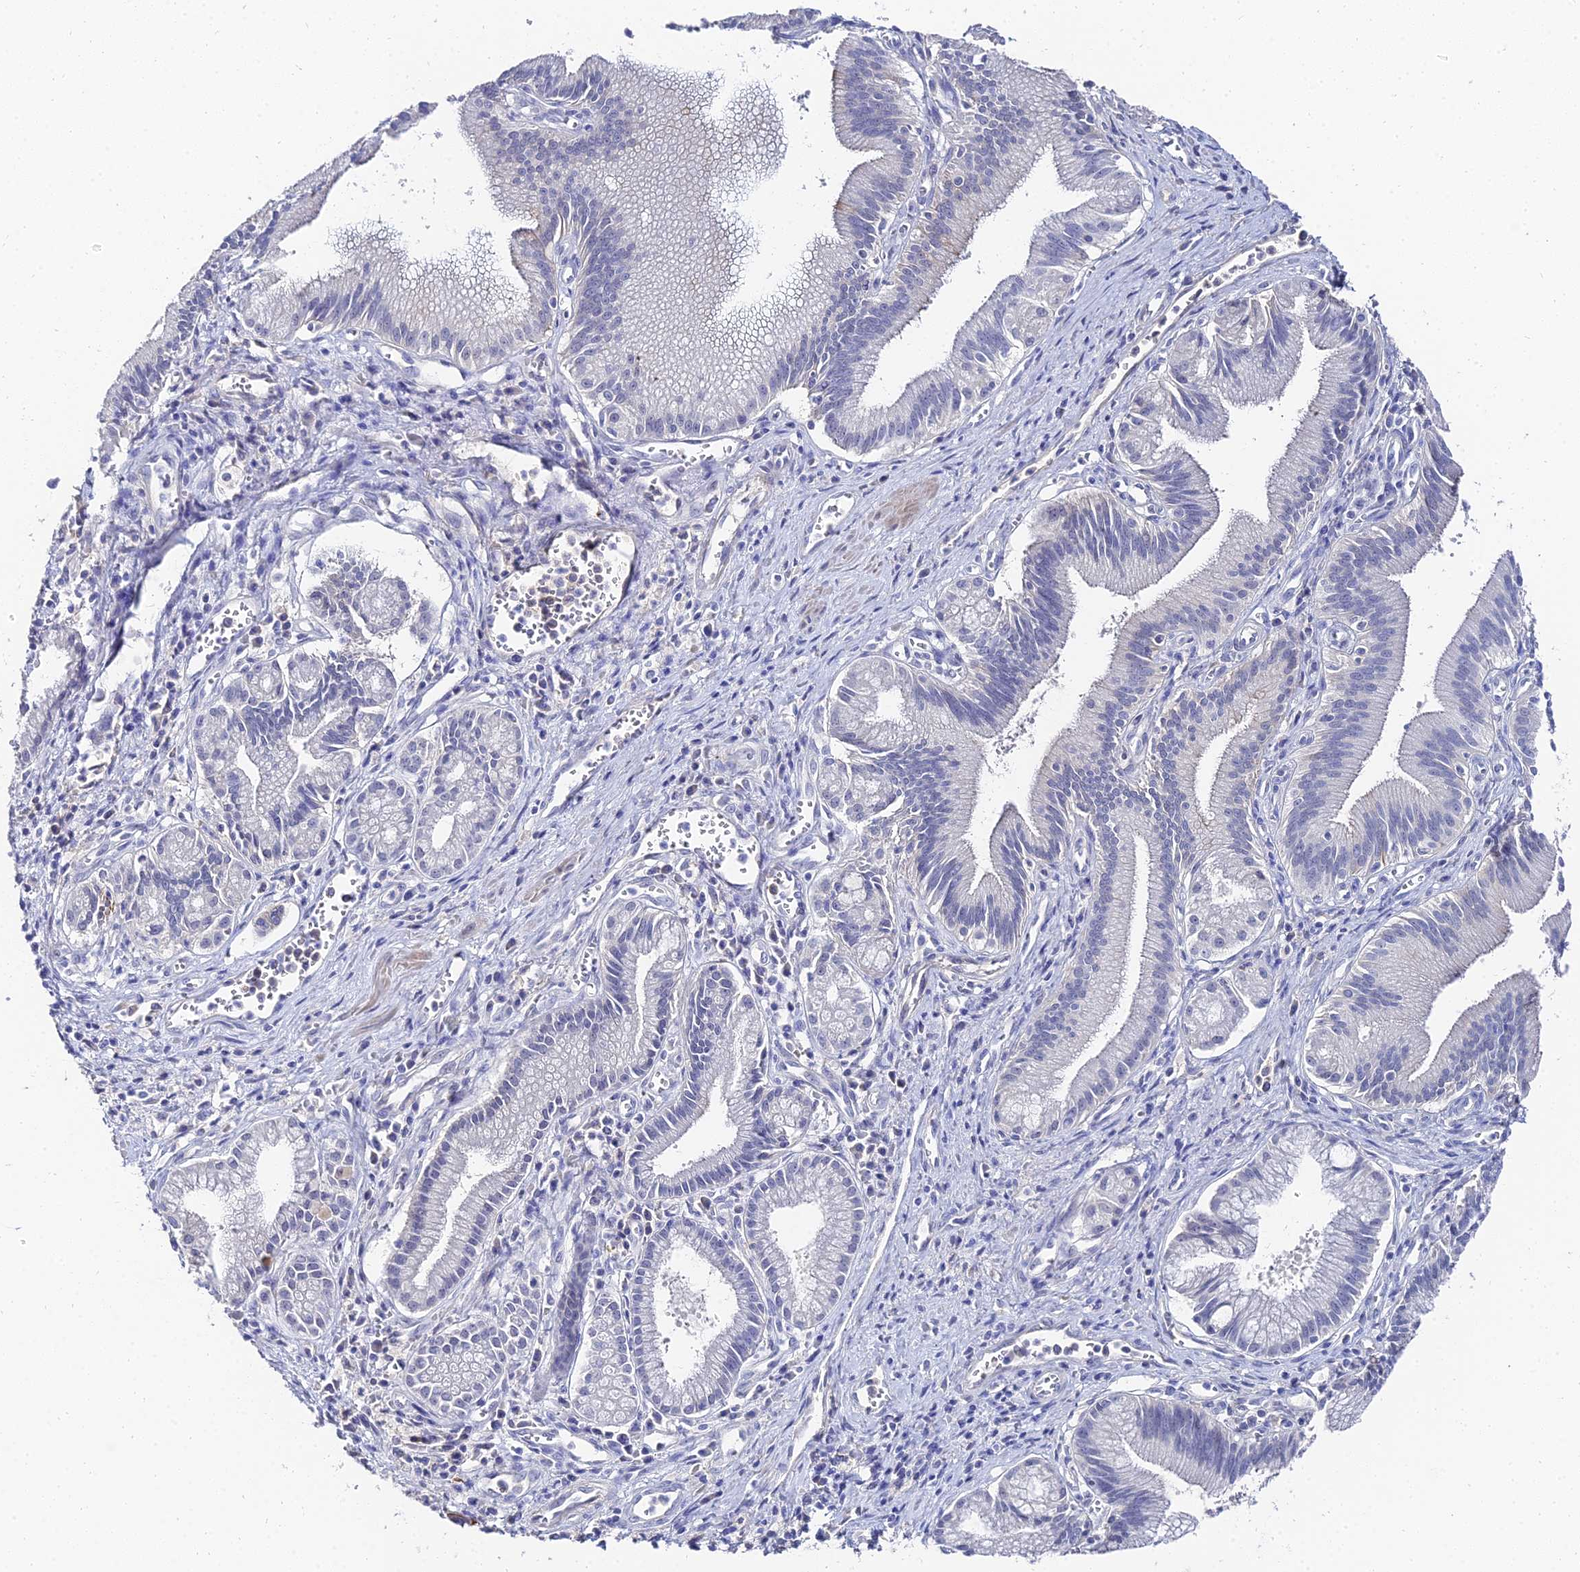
{"staining": {"intensity": "negative", "quantity": "none", "location": "none"}, "tissue": "pancreatic cancer", "cell_type": "Tumor cells", "image_type": "cancer", "snomed": [{"axis": "morphology", "description": "Adenocarcinoma, NOS"}, {"axis": "topography", "description": "Pancreas"}], "caption": "A micrograph of pancreatic cancer stained for a protein exhibits no brown staining in tumor cells.", "gene": "KRT17", "patient": {"sex": "male", "age": 78}}